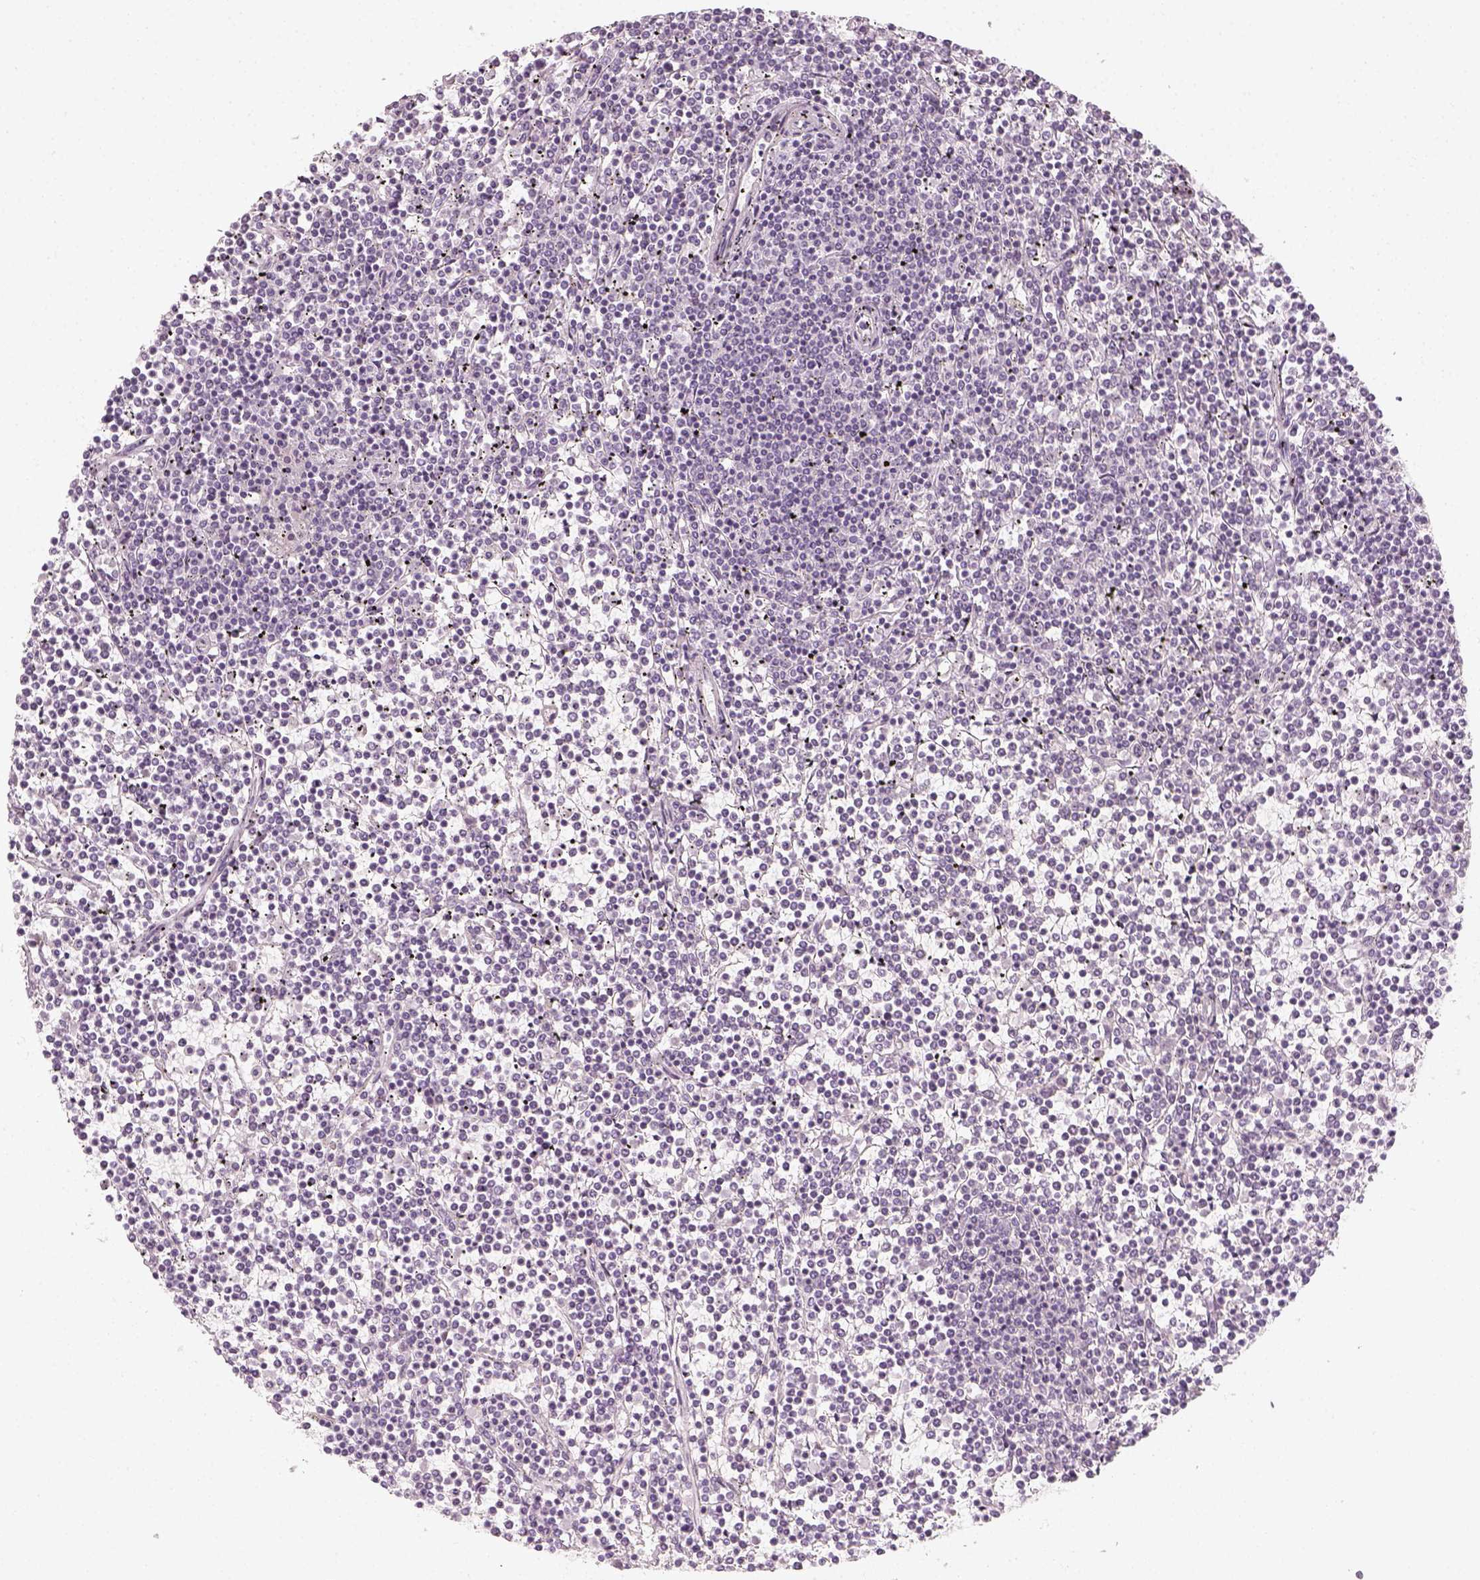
{"staining": {"intensity": "negative", "quantity": "none", "location": "none"}, "tissue": "lymphoma", "cell_type": "Tumor cells", "image_type": "cancer", "snomed": [{"axis": "morphology", "description": "Malignant lymphoma, non-Hodgkin's type, Low grade"}, {"axis": "topography", "description": "Spleen"}], "caption": "The photomicrograph demonstrates no significant positivity in tumor cells of lymphoma.", "gene": "KRT25", "patient": {"sex": "female", "age": 19}}